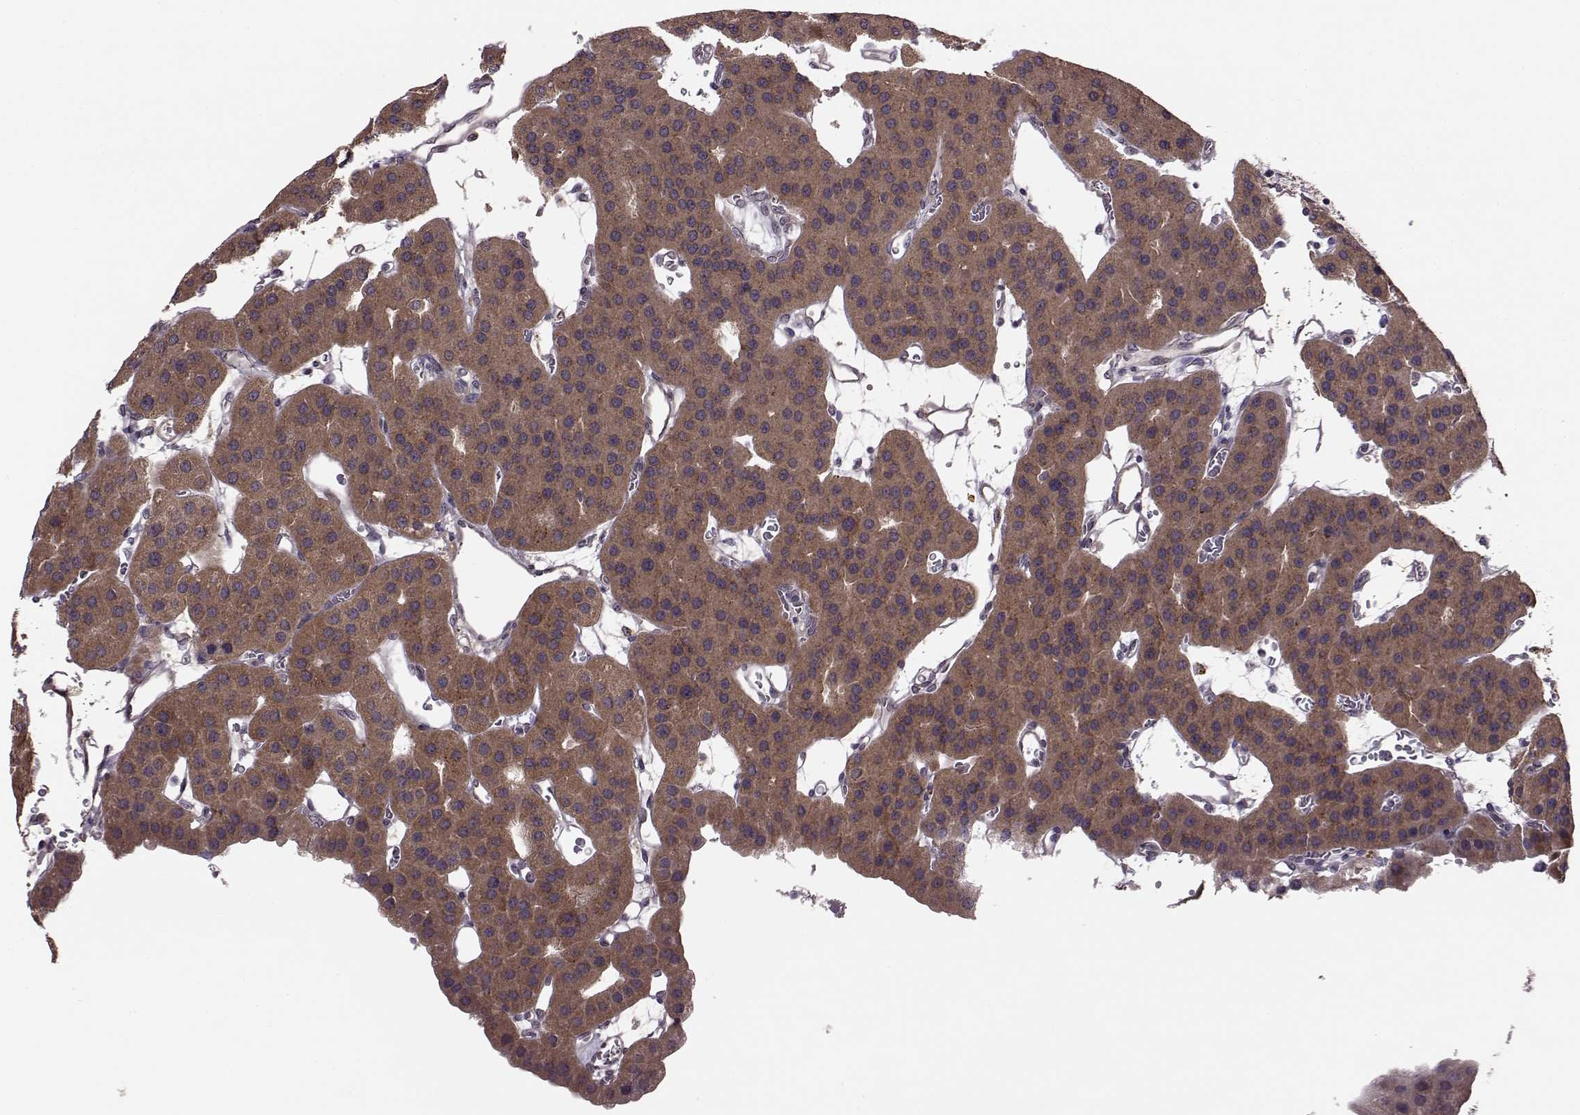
{"staining": {"intensity": "strong", "quantity": ">75%", "location": "cytoplasmic/membranous"}, "tissue": "parathyroid gland", "cell_type": "Glandular cells", "image_type": "normal", "snomed": [{"axis": "morphology", "description": "Normal tissue, NOS"}, {"axis": "morphology", "description": "Adenoma, NOS"}, {"axis": "topography", "description": "Parathyroid gland"}], "caption": "Strong cytoplasmic/membranous staining for a protein is present in approximately >75% of glandular cells of unremarkable parathyroid gland using immunohistochemistry.", "gene": "FNIP2", "patient": {"sex": "female", "age": 86}}